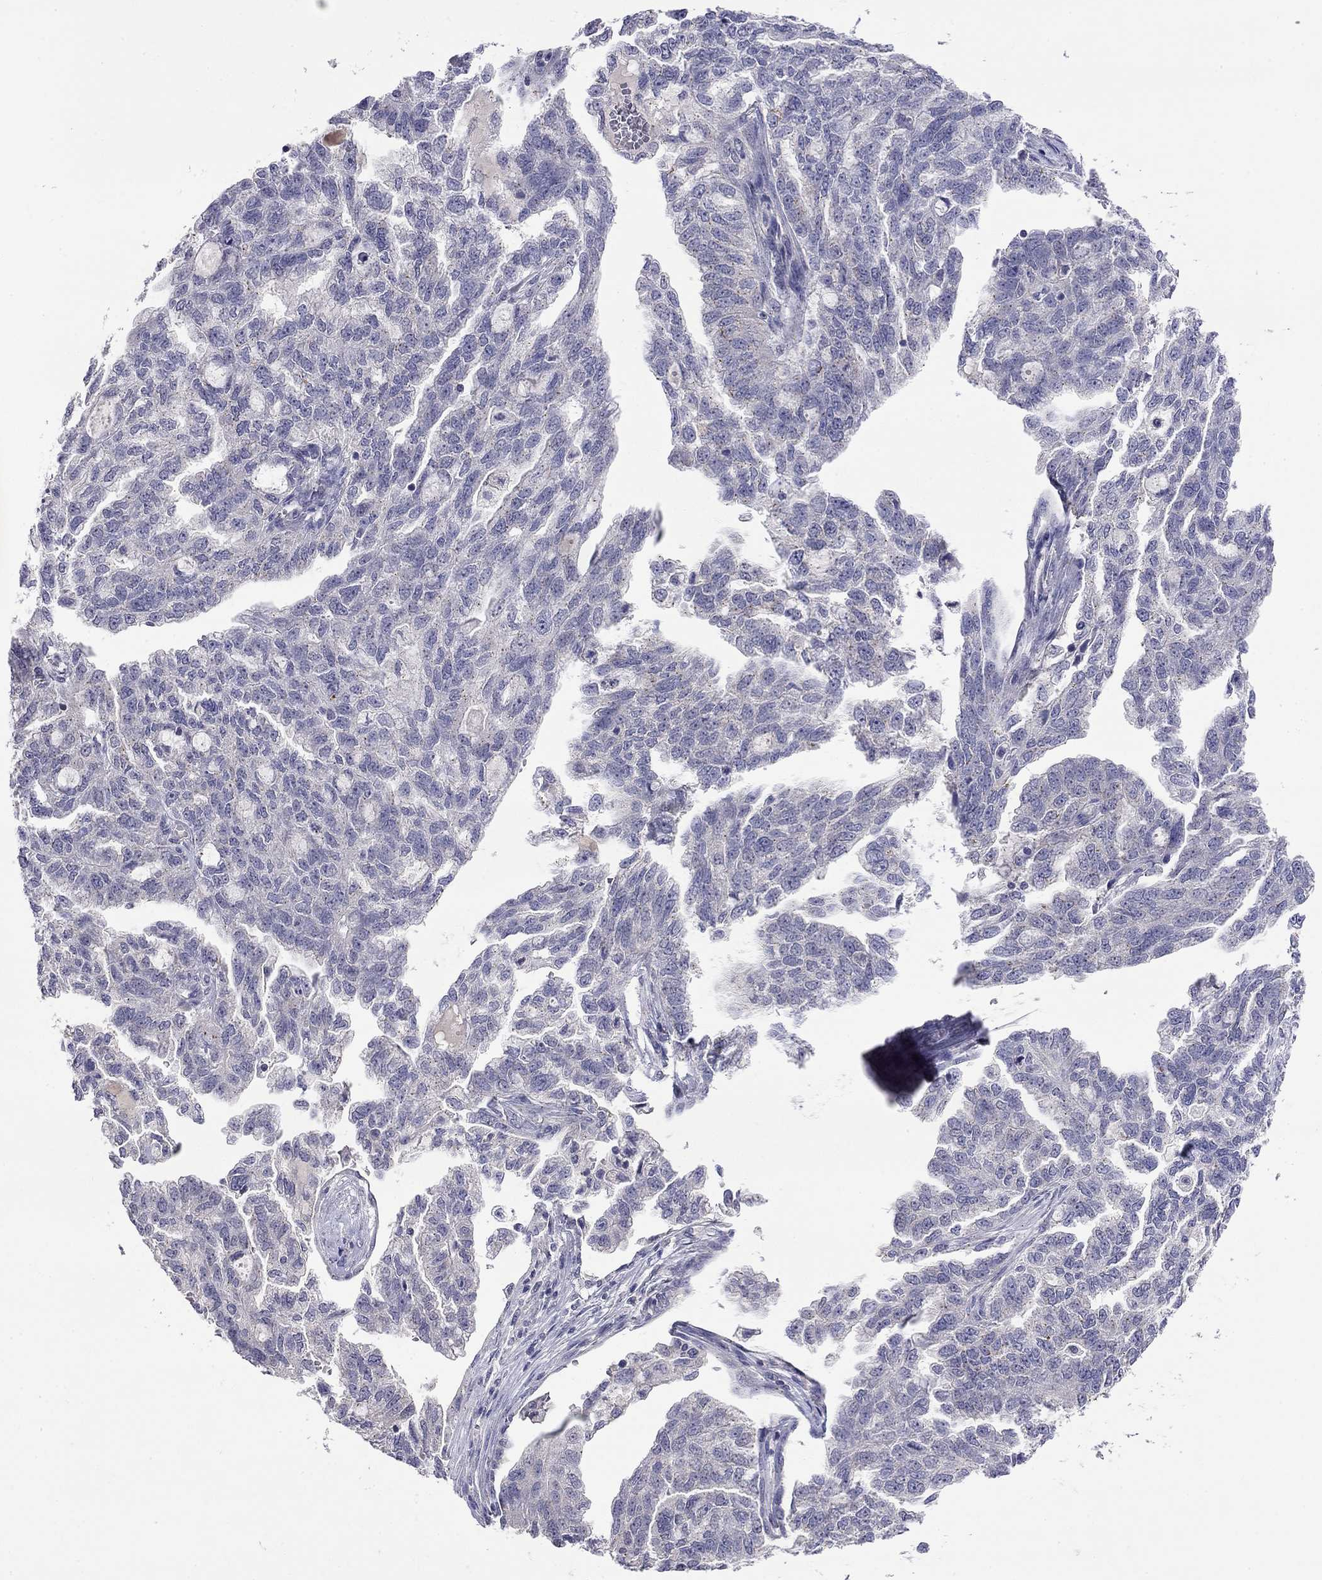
{"staining": {"intensity": "negative", "quantity": "none", "location": "none"}, "tissue": "ovarian cancer", "cell_type": "Tumor cells", "image_type": "cancer", "snomed": [{"axis": "morphology", "description": "Cystadenocarcinoma, serous, NOS"}, {"axis": "topography", "description": "Ovary"}], "caption": "This is a photomicrograph of immunohistochemistry staining of serous cystadenocarcinoma (ovarian), which shows no staining in tumor cells.", "gene": "WNK3", "patient": {"sex": "female", "age": 51}}